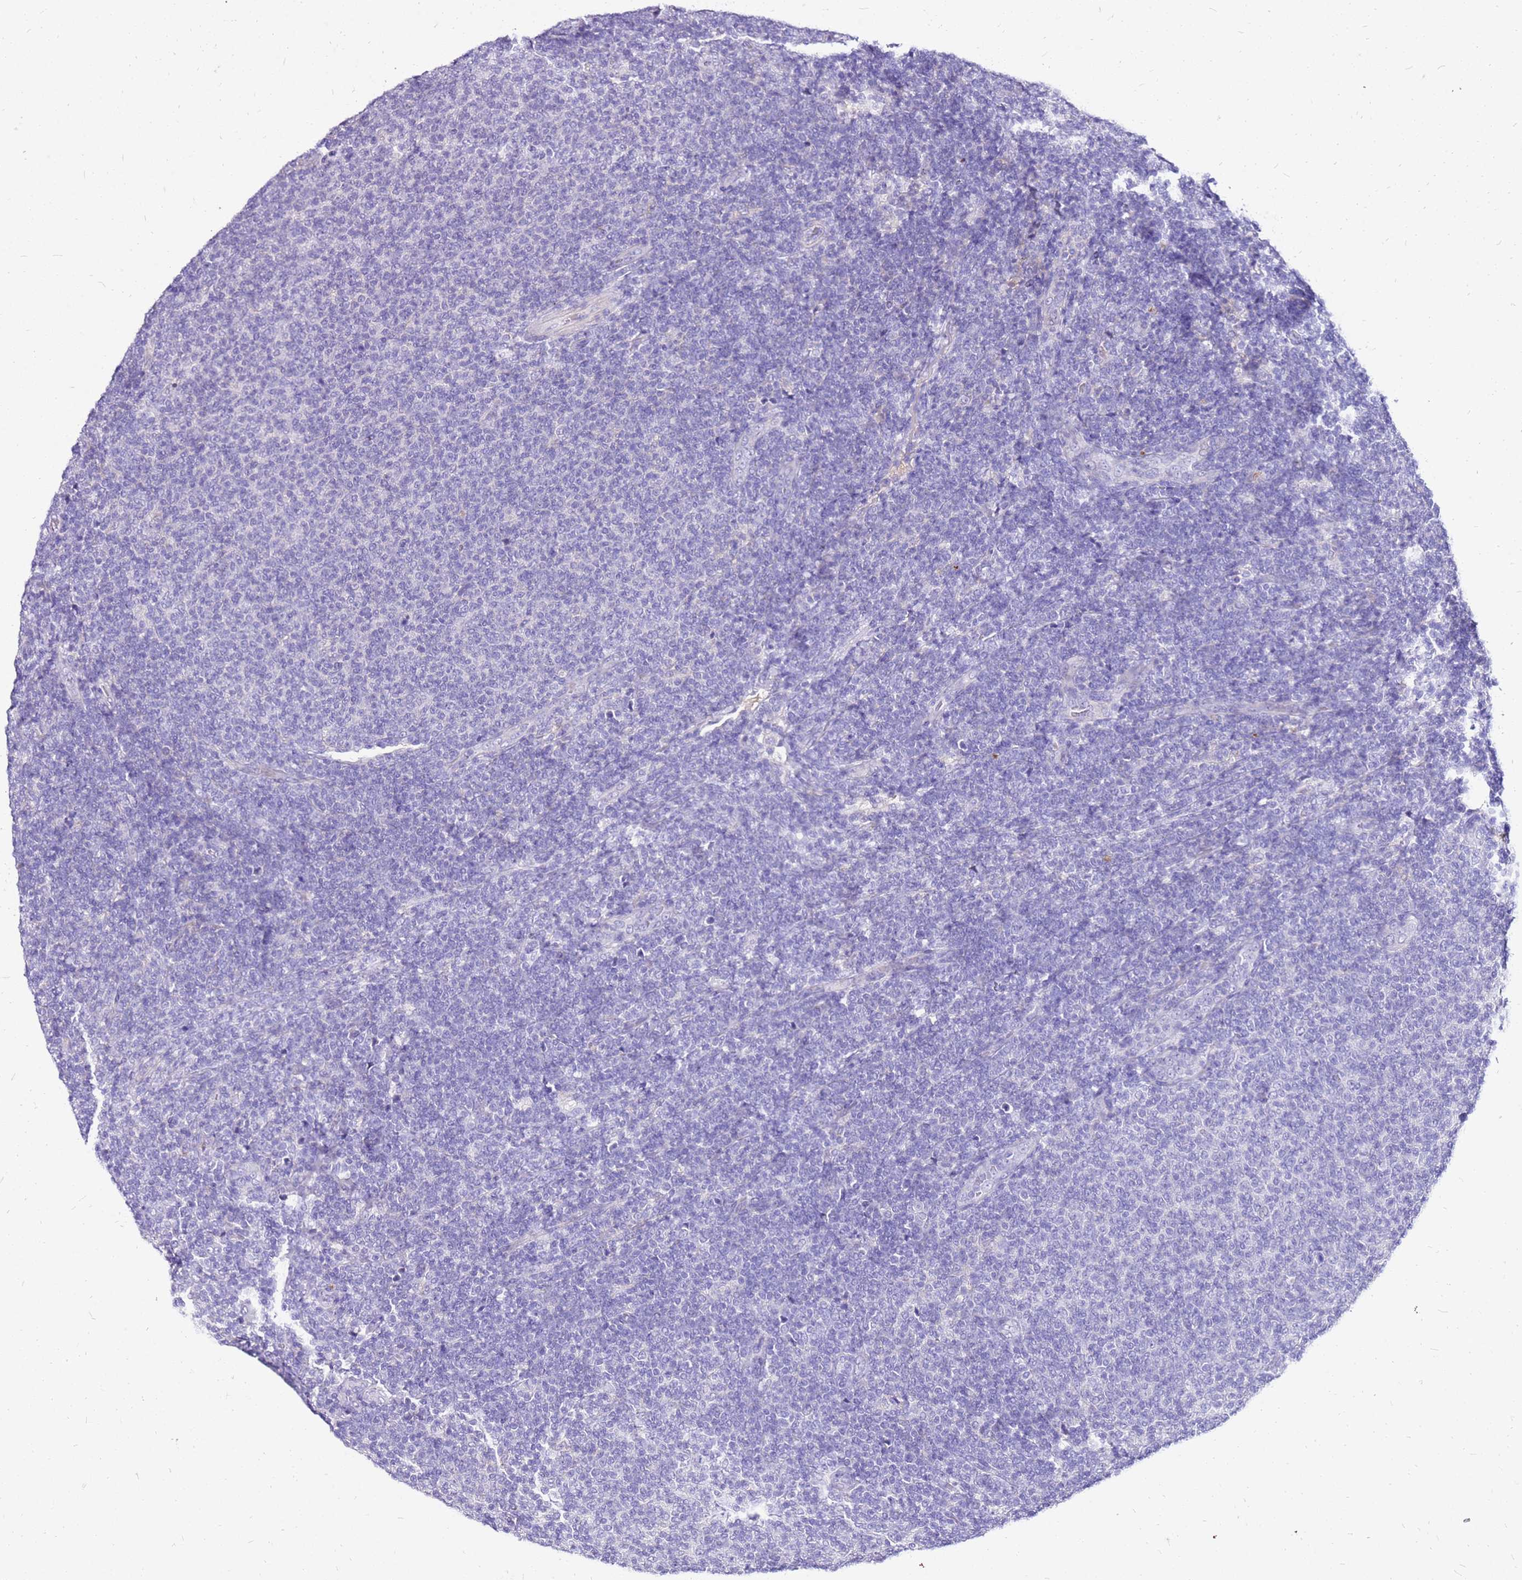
{"staining": {"intensity": "negative", "quantity": "none", "location": "none"}, "tissue": "lymphoma", "cell_type": "Tumor cells", "image_type": "cancer", "snomed": [{"axis": "morphology", "description": "Malignant lymphoma, non-Hodgkin's type, Low grade"}, {"axis": "topography", "description": "Lymph node"}], "caption": "High magnification brightfield microscopy of malignant lymphoma, non-Hodgkin's type (low-grade) stained with DAB (brown) and counterstained with hematoxylin (blue): tumor cells show no significant staining.", "gene": "DCDC2B", "patient": {"sex": "male", "age": 66}}